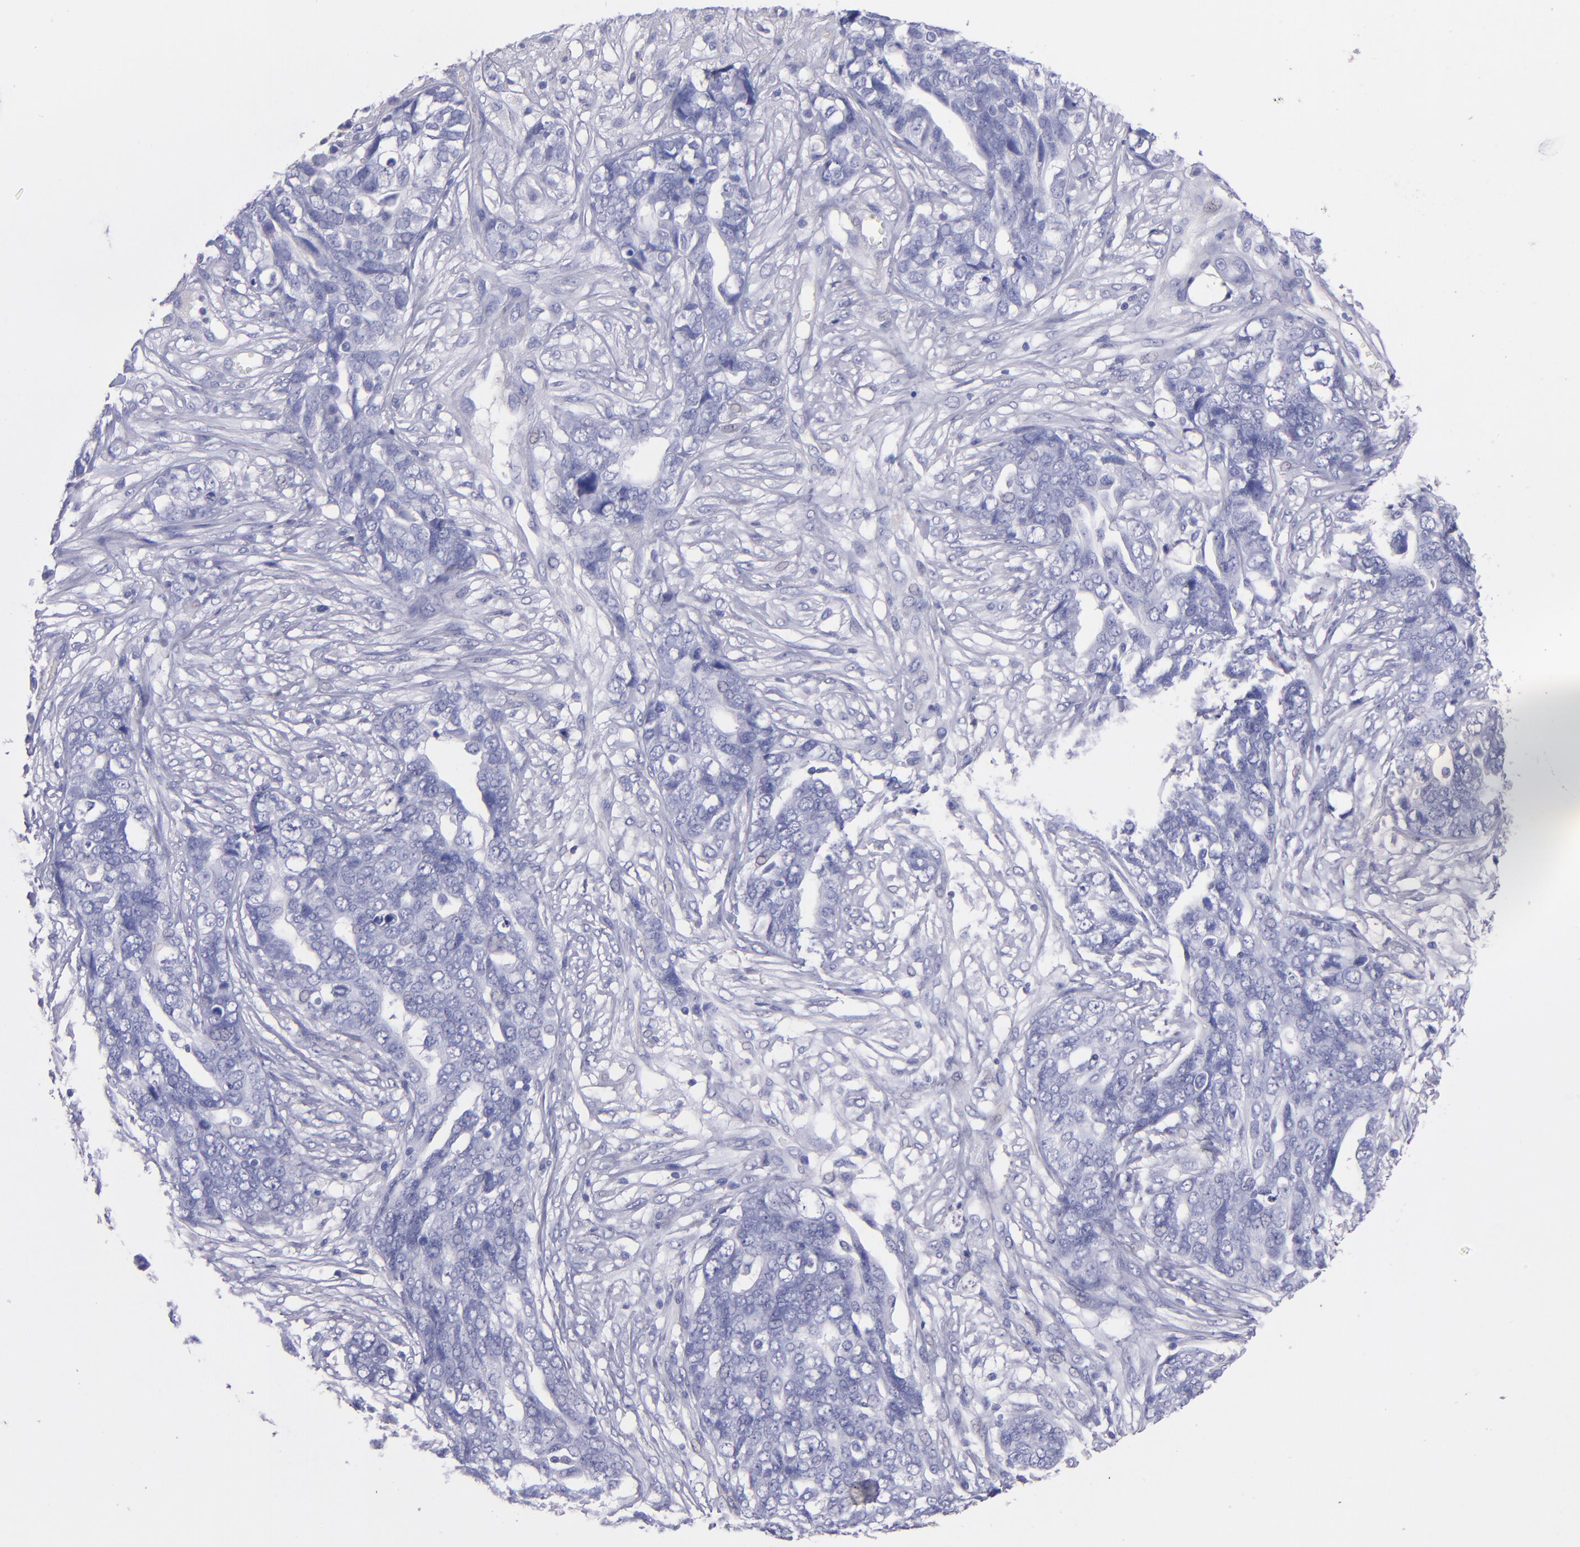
{"staining": {"intensity": "negative", "quantity": "none", "location": "none"}, "tissue": "ovarian cancer", "cell_type": "Tumor cells", "image_type": "cancer", "snomed": [{"axis": "morphology", "description": "Normal tissue, NOS"}, {"axis": "morphology", "description": "Cystadenocarcinoma, serous, NOS"}, {"axis": "topography", "description": "Fallopian tube"}, {"axis": "topography", "description": "Ovary"}], "caption": "Protein analysis of serous cystadenocarcinoma (ovarian) shows no significant positivity in tumor cells.", "gene": "TG", "patient": {"sex": "female", "age": 56}}